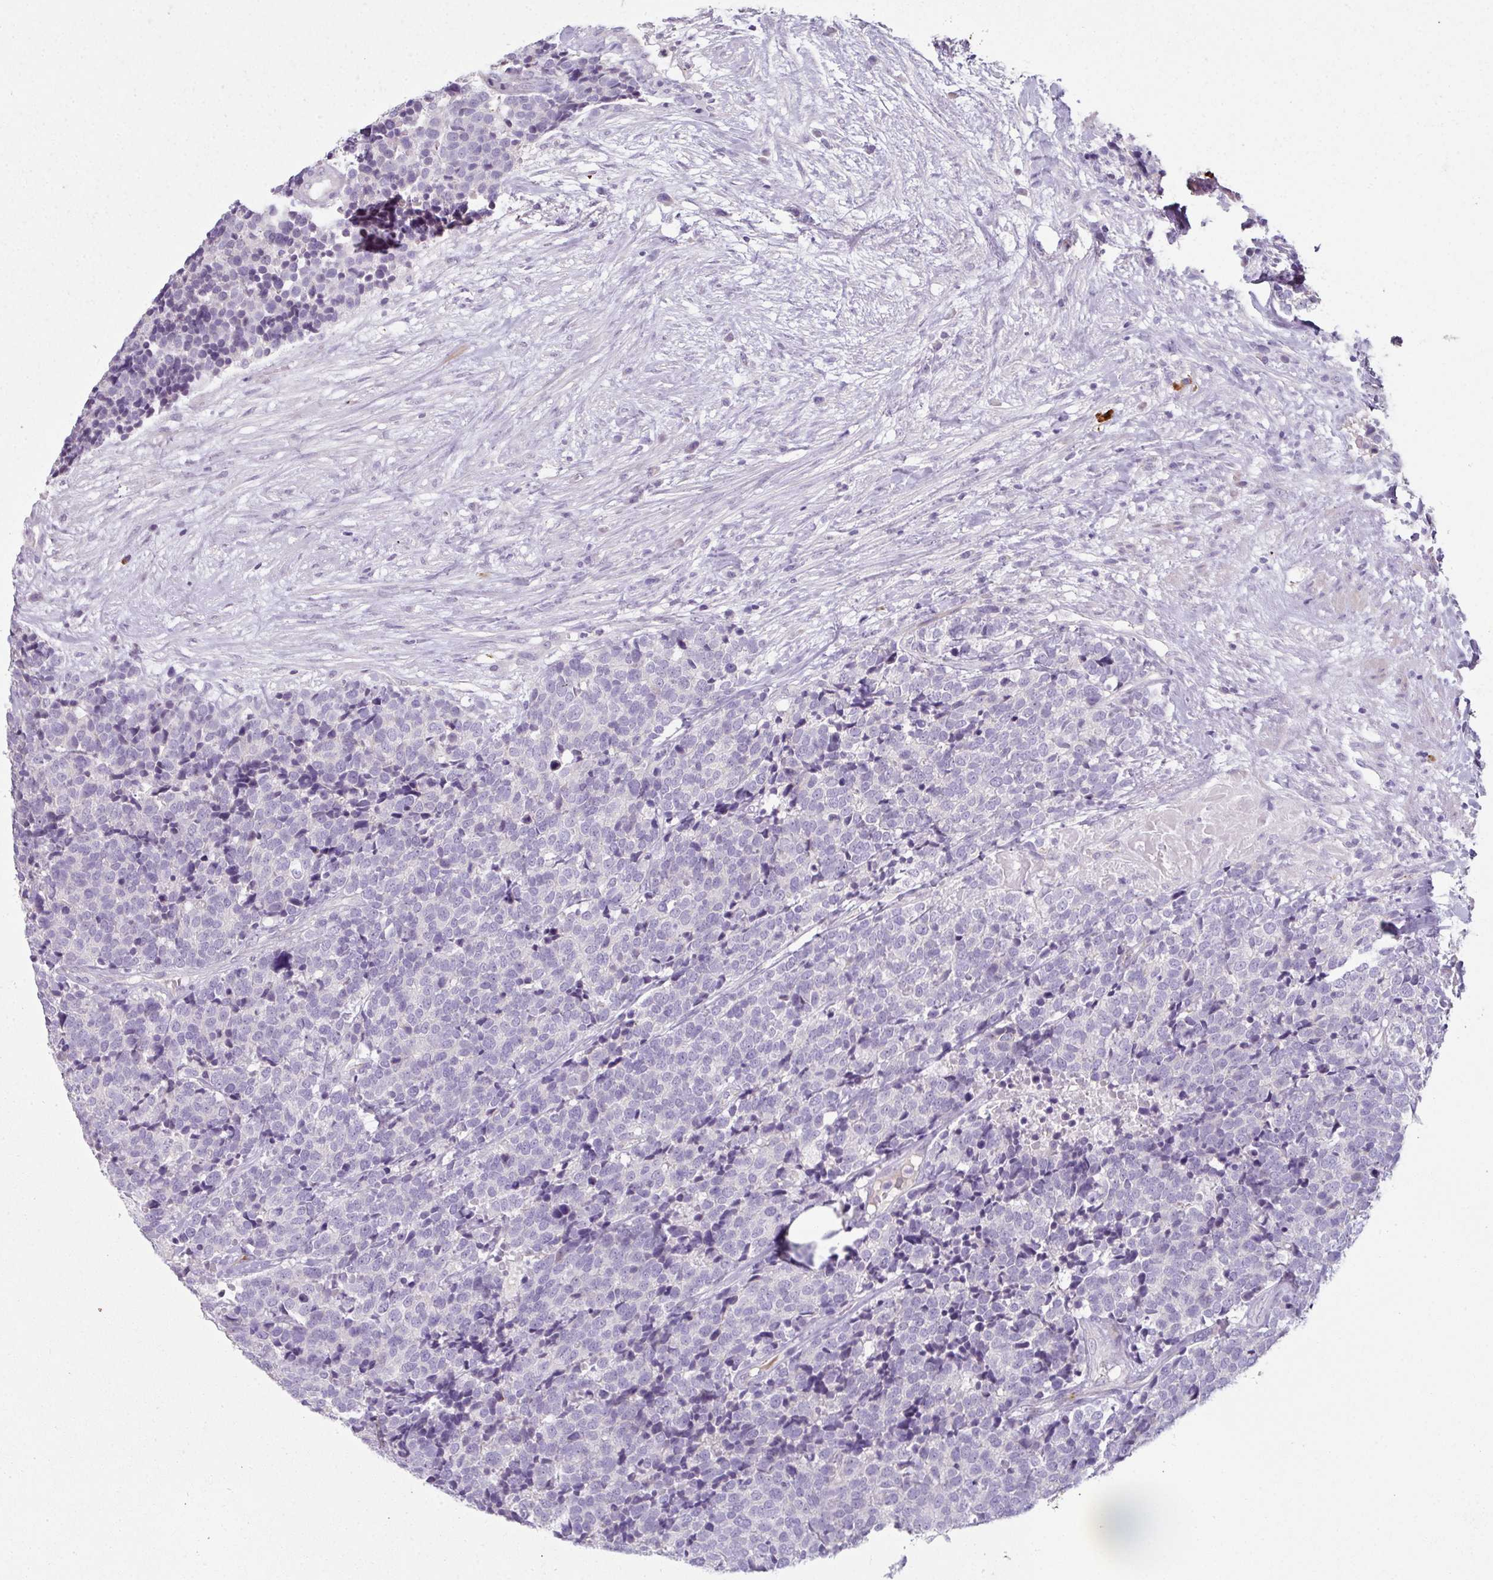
{"staining": {"intensity": "negative", "quantity": "none", "location": "none"}, "tissue": "carcinoid", "cell_type": "Tumor cells", "image_type": "cancer", "snomed": [{"axis": "morphology", "description": "Carcinoid, malignant, NOS"}, {"axis": "topography", "description": "Skin"}], "caption": "This is a image of immunohistochemistry (IHC) staining of malignant carcinoid, which shows no staining in tumor cells. (DAB (3,3'-diaminobenzidine) immunohistochemistry visualized using brightfield microscopy, high magnification).", "gene": "FHAD1", "patient": {"sex": "female", "age": 79}}